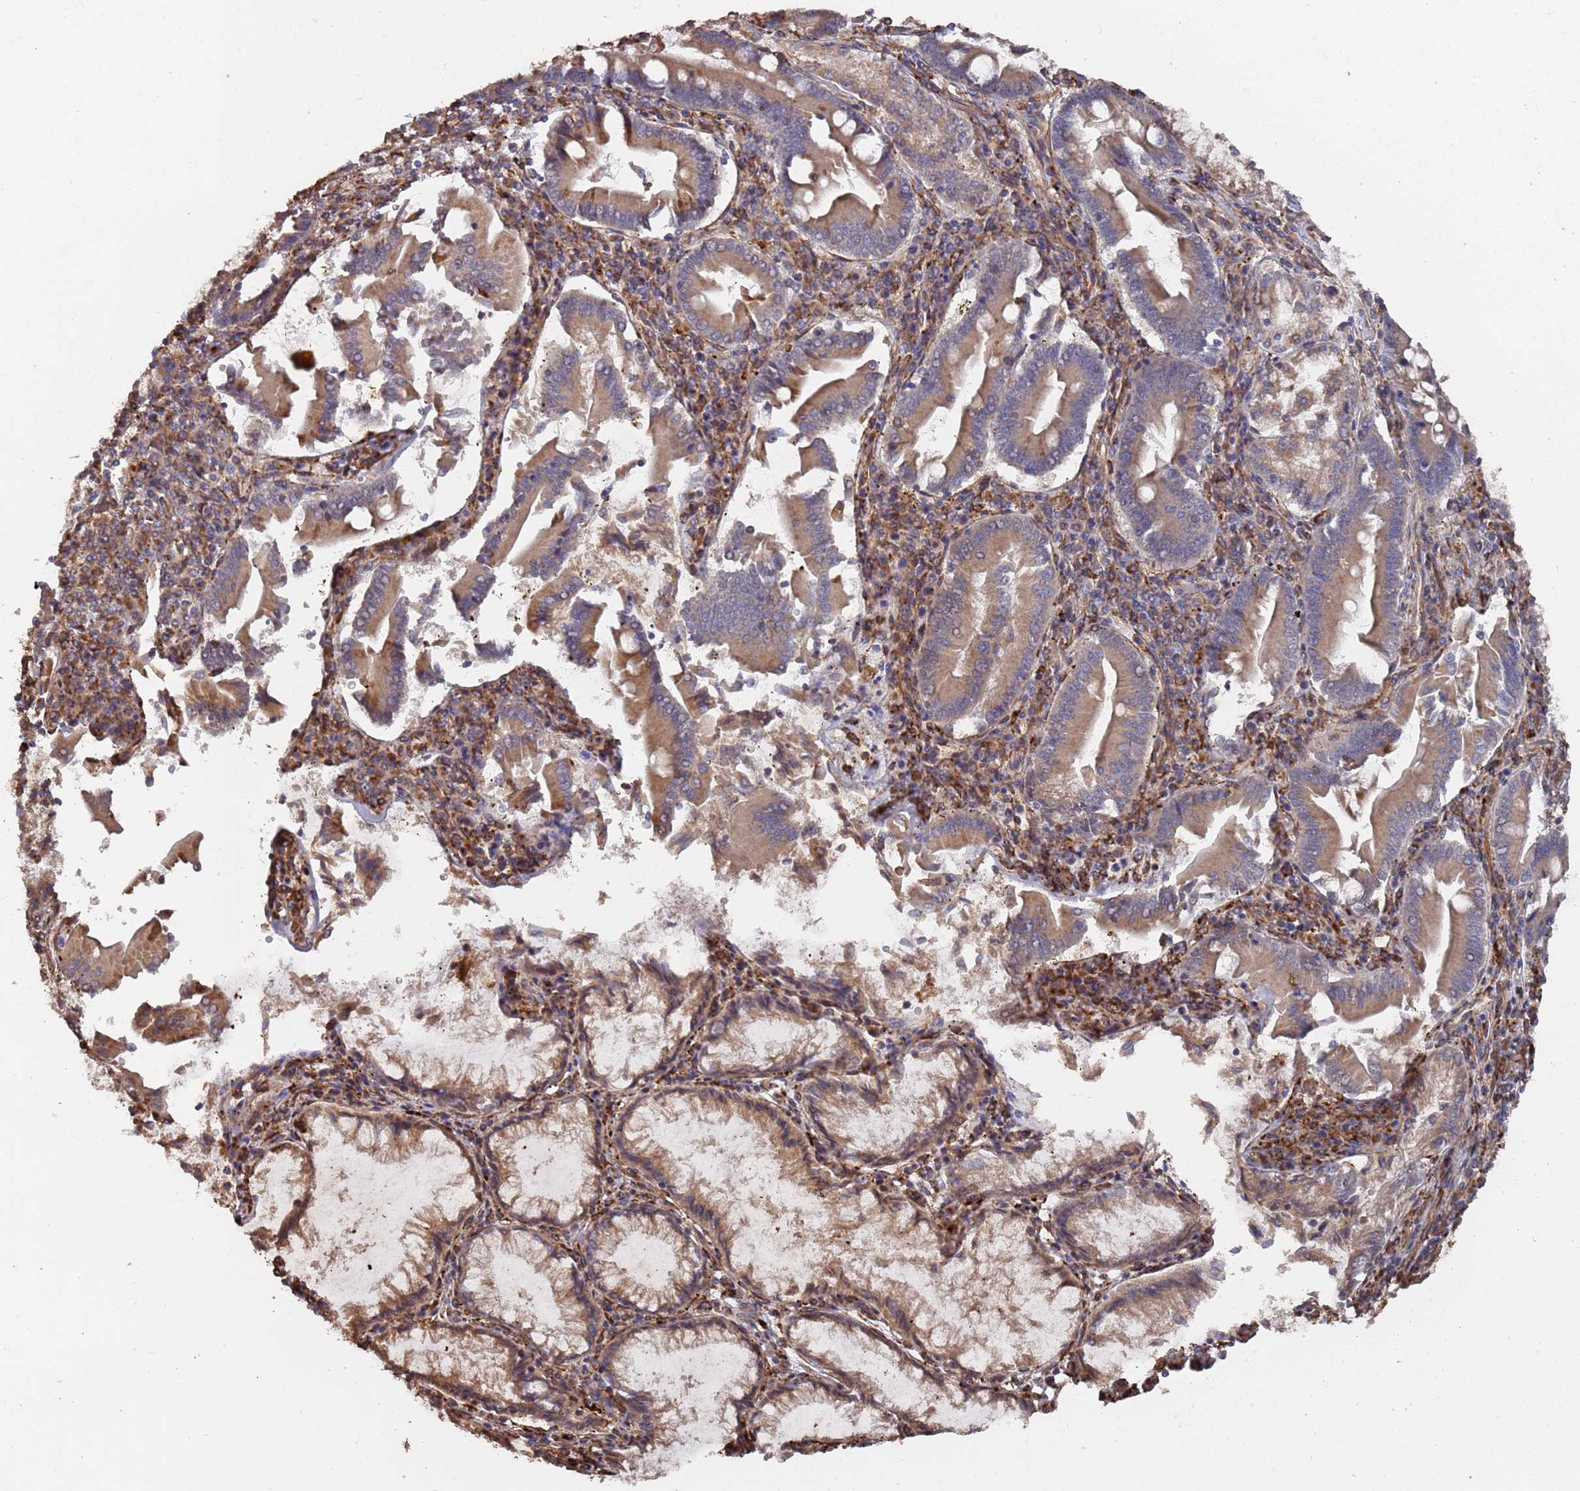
{"staining": {"intensity": "moderate", "quantity": ">75%", "location": "cytoplasmic/membranous"}, "tissue": "pancreatic cancer", "cell_type": "Tumor cells", "image_type": "cancer", "snomed": [{"axis": "morphology", "description": "Adenocarcinoma, NOS"}, {"axis": "topography", "description": "Pancreas"}], "caption": "About >75% of tumor cells in pancreatic cancer reveal moderate cytoplasmic/membranous protein staining as visualized by brown immunohistochemical staining.", "gene": "LACC1", "patient": {"sex": "female", "age": 50}}